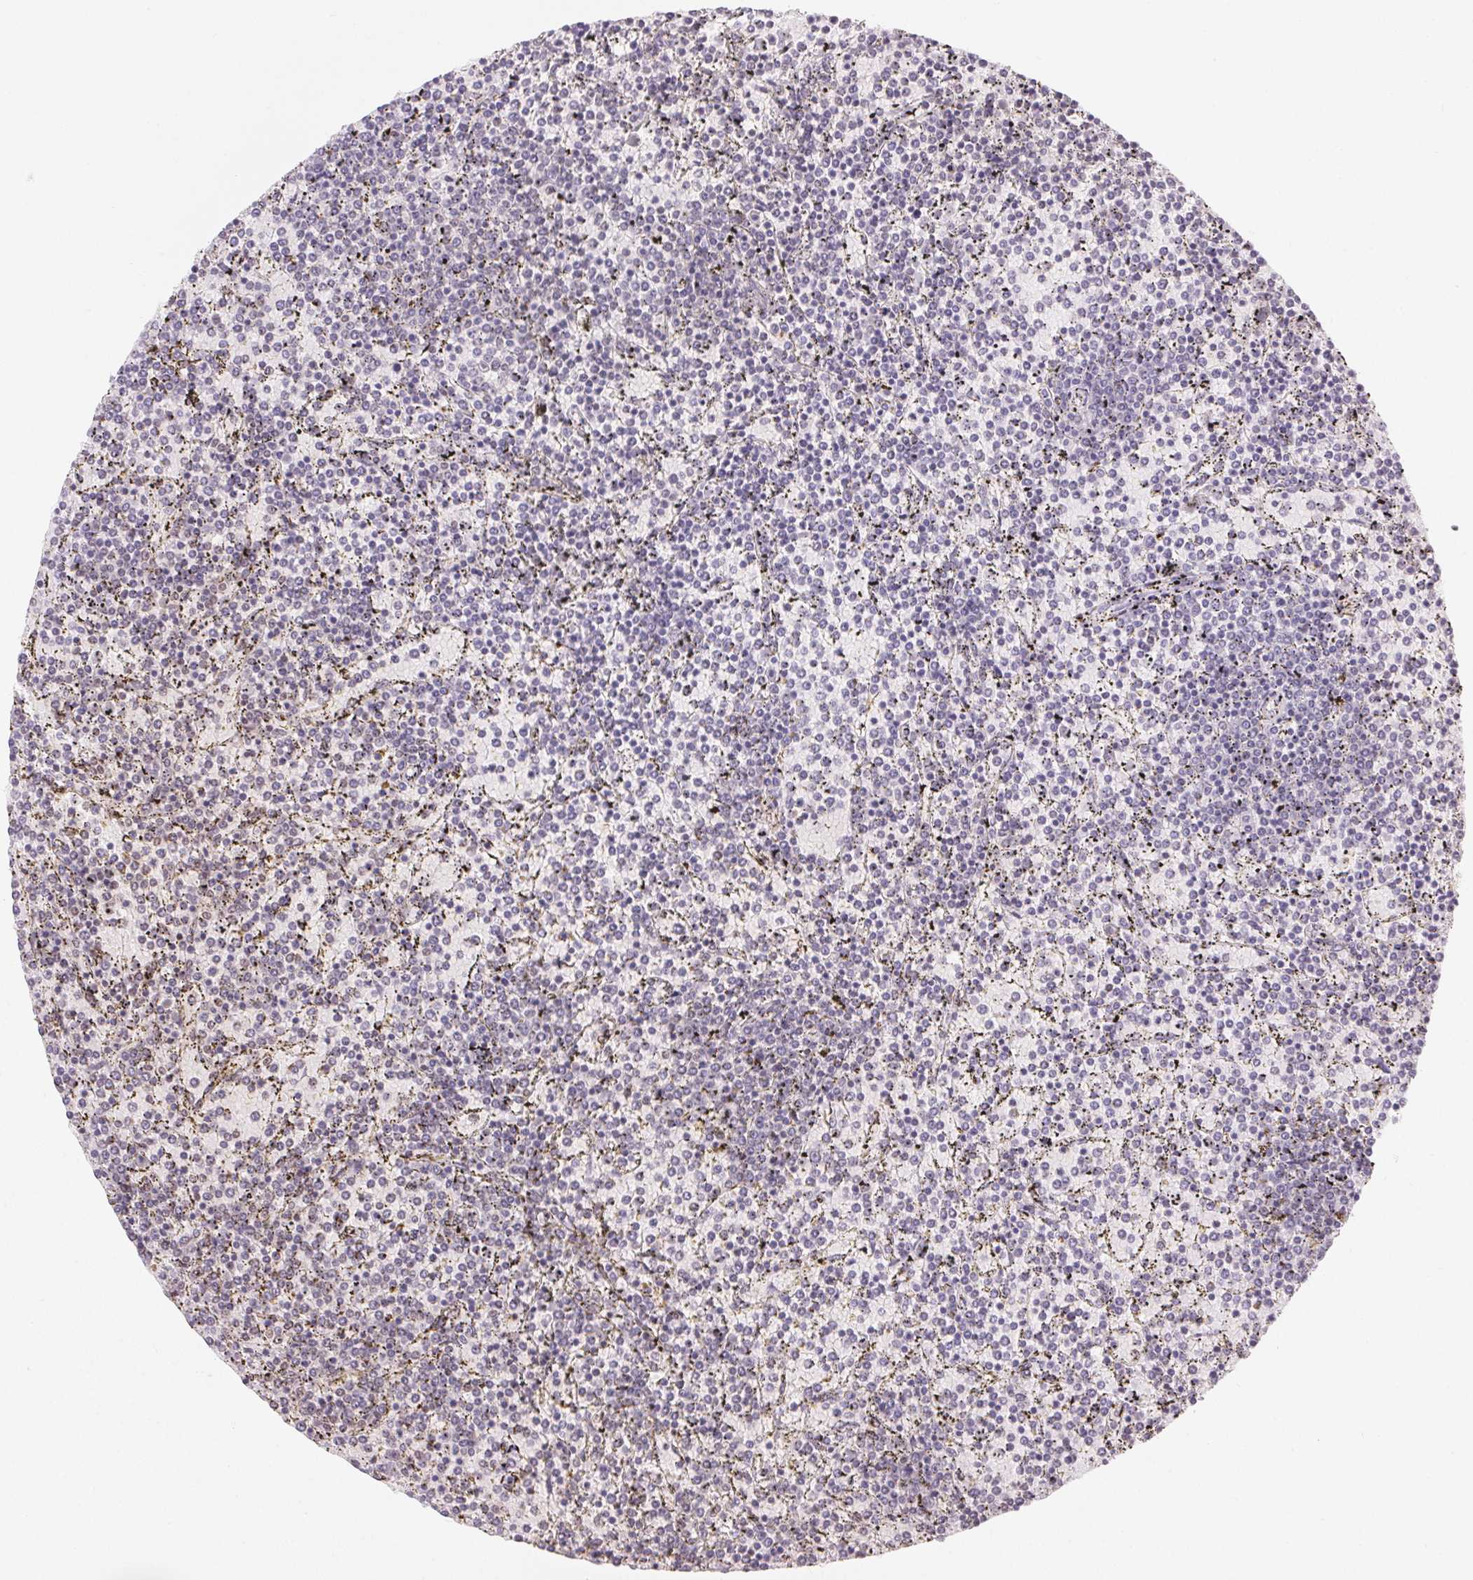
{"staining": {"intensity": "negative", "quantity": "none", "location": "none"}, "tissue": "lymphoma", "cell_type": "Tumor cells", "image_type": "cancer", "snomed": [{"axis": "morphology", "description": "Malignant lymphoma, non-Hodgkin's type, Low grade"}, {"axis": "topography", "description": "Spleen"}], "caption": "Tumor cells show no significant protein expression in lymphoma.", "gene": "ZNF80", "patient": {"sex": "female", "age": 77}}